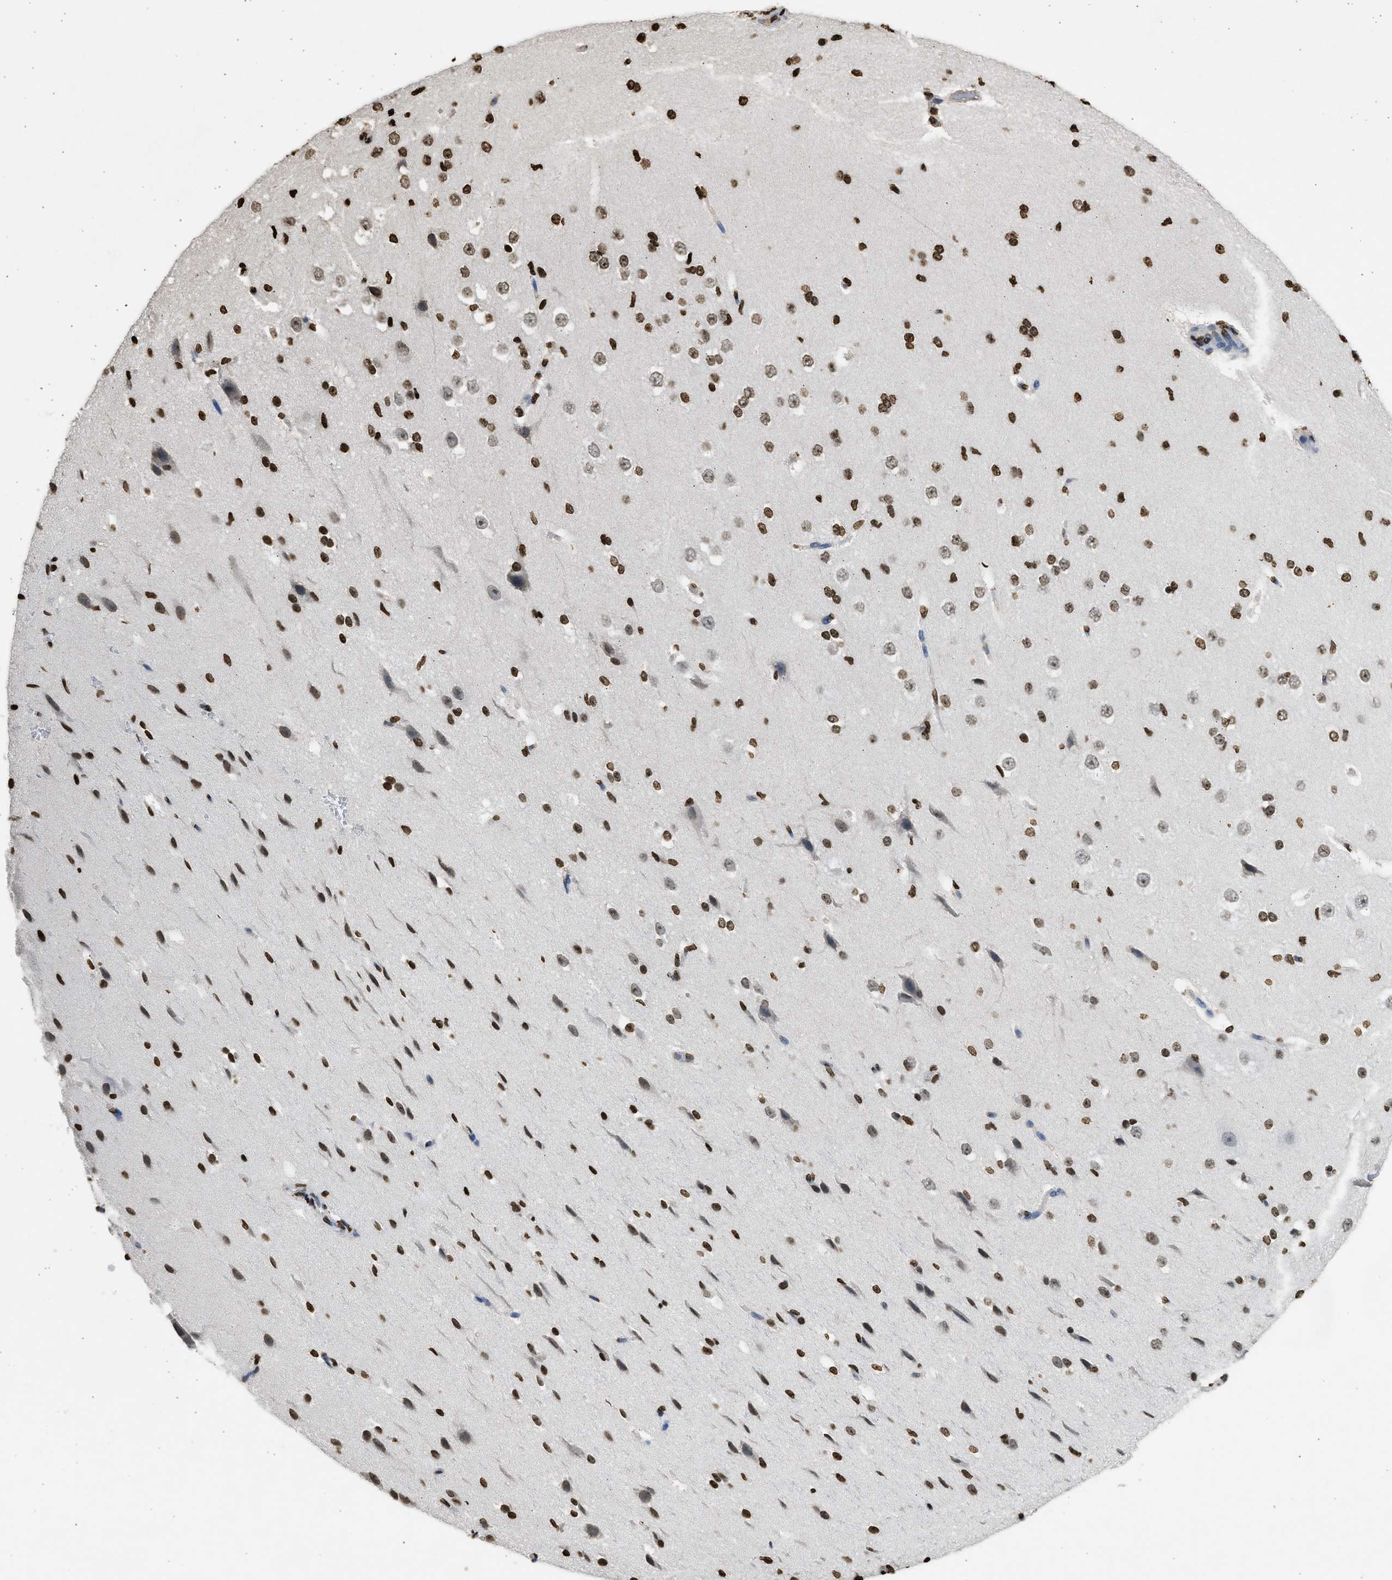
{"staining": {"intensity": "moderate", "quantity": "<25%", "location": "nuclear"}, "tissue": "cerebral cortex", "cell_type": "Endothelial cells", "image_type": "normal", "snomed": [{"axis": "morphology", "description": "Normal tissue, NOS"}, {"axis": "morphology", "description": "Developmental malformation"}, {"axis": "topography", "description": "Cerebral cortex"}], "caption": "Protein expression analysis of benign cerebral cortex reveals moderate nuclear expression in approximately <25% of endothelial cells.", "gene": "RRAGC", "patient": {"sex": "female", "age": 30}}